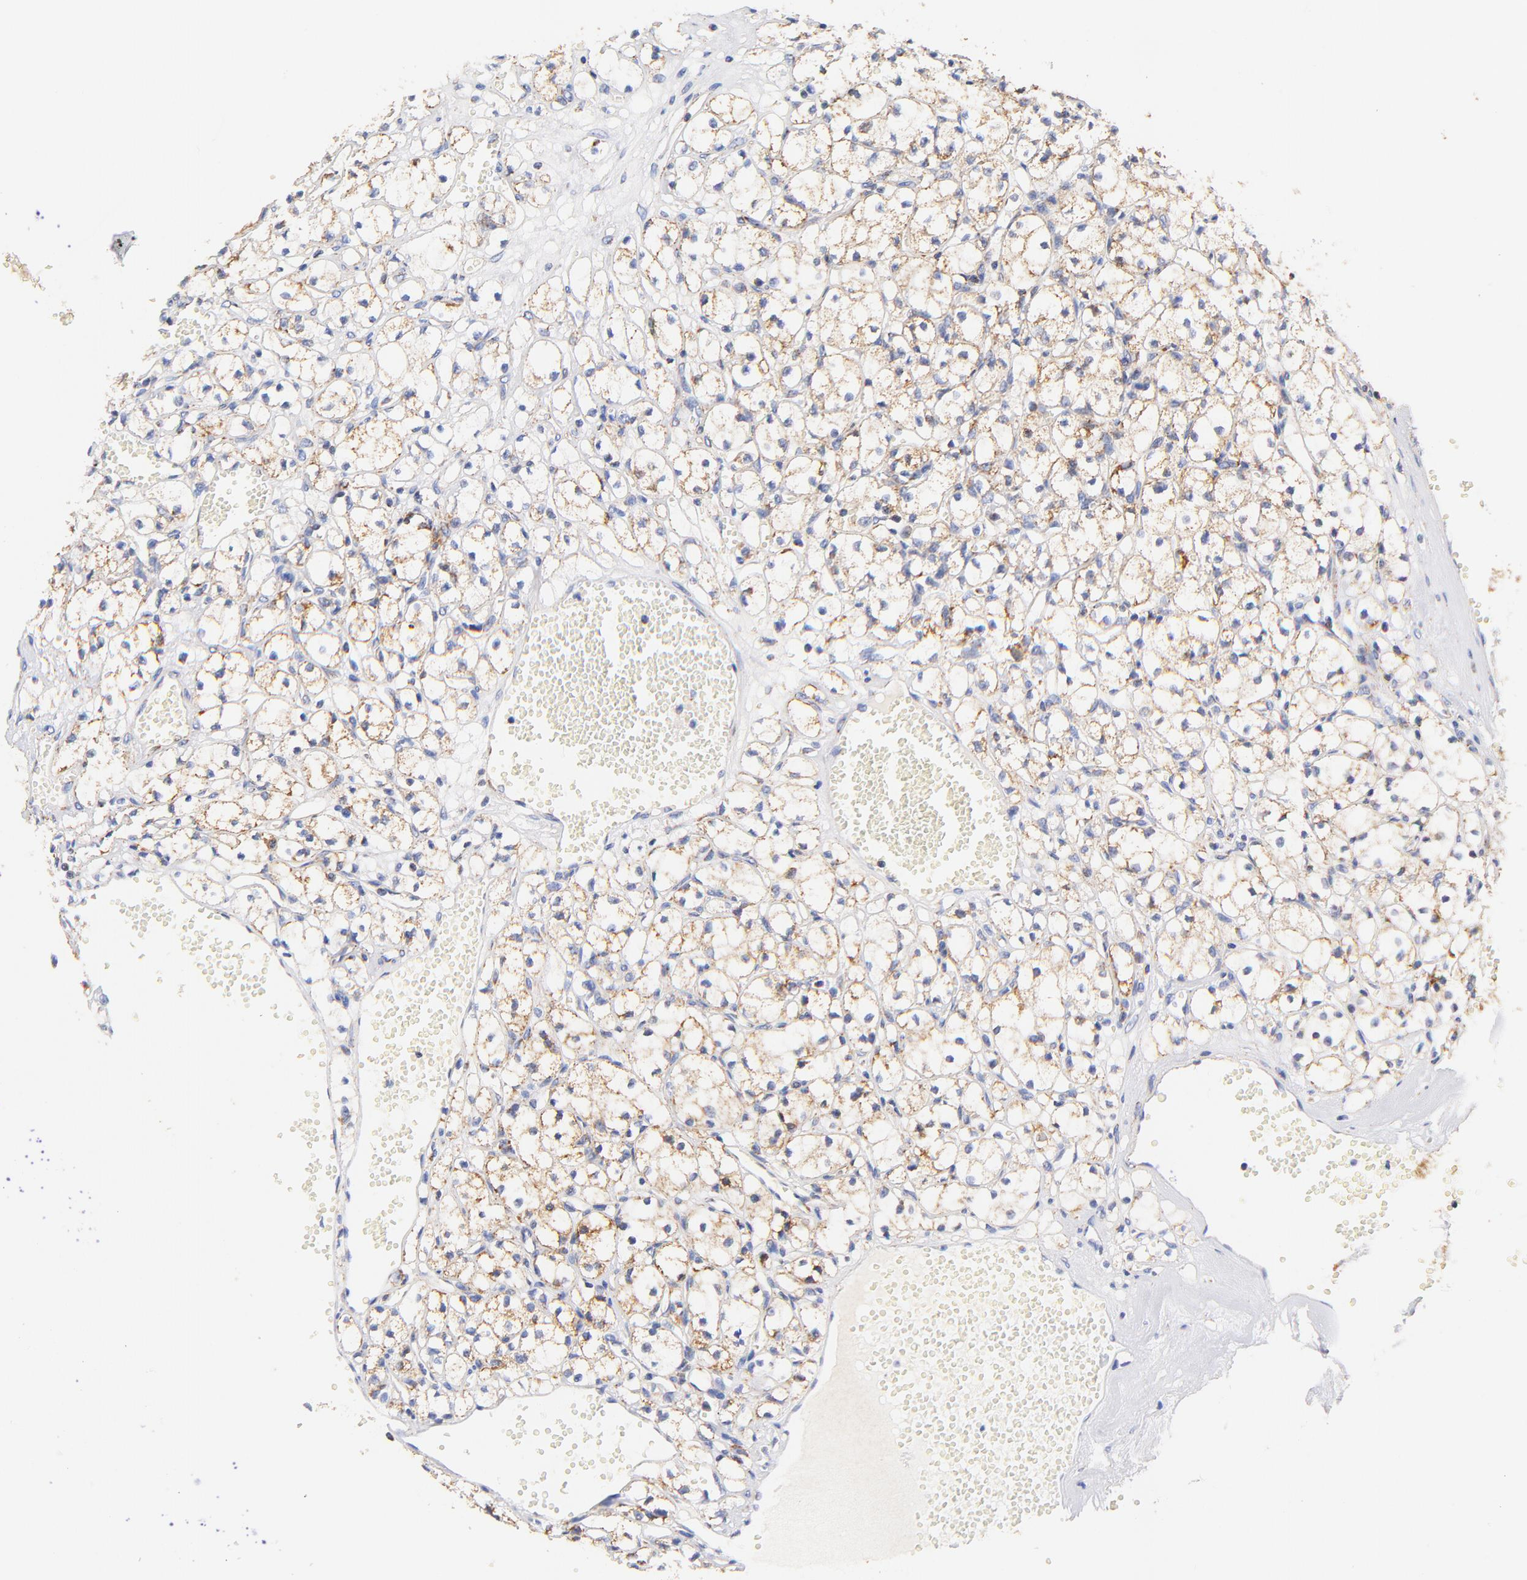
{"staining": {"intensity": "moderate", "quantity": ">75%", "location": "cytoplasmic/membranous"}, "tissue": "renal cancer", "cell_type": "Tumor cells", "image_type": "cancer", "snomed": [{"axis": "morphology", "description": "Adenocarcinoma, NOS"}, {"axis": "topography", "description": "Kidney"}], "caption": "An IHC histopathology image of tumor tissue is shown. Protein staining in brown shows moderate cytoplasmic/membranous positivity in adenocarcinoma (renal) within tumor cells.", "gene": "ATP5F1D", "patient": {"sex": "male", "age": 61}}